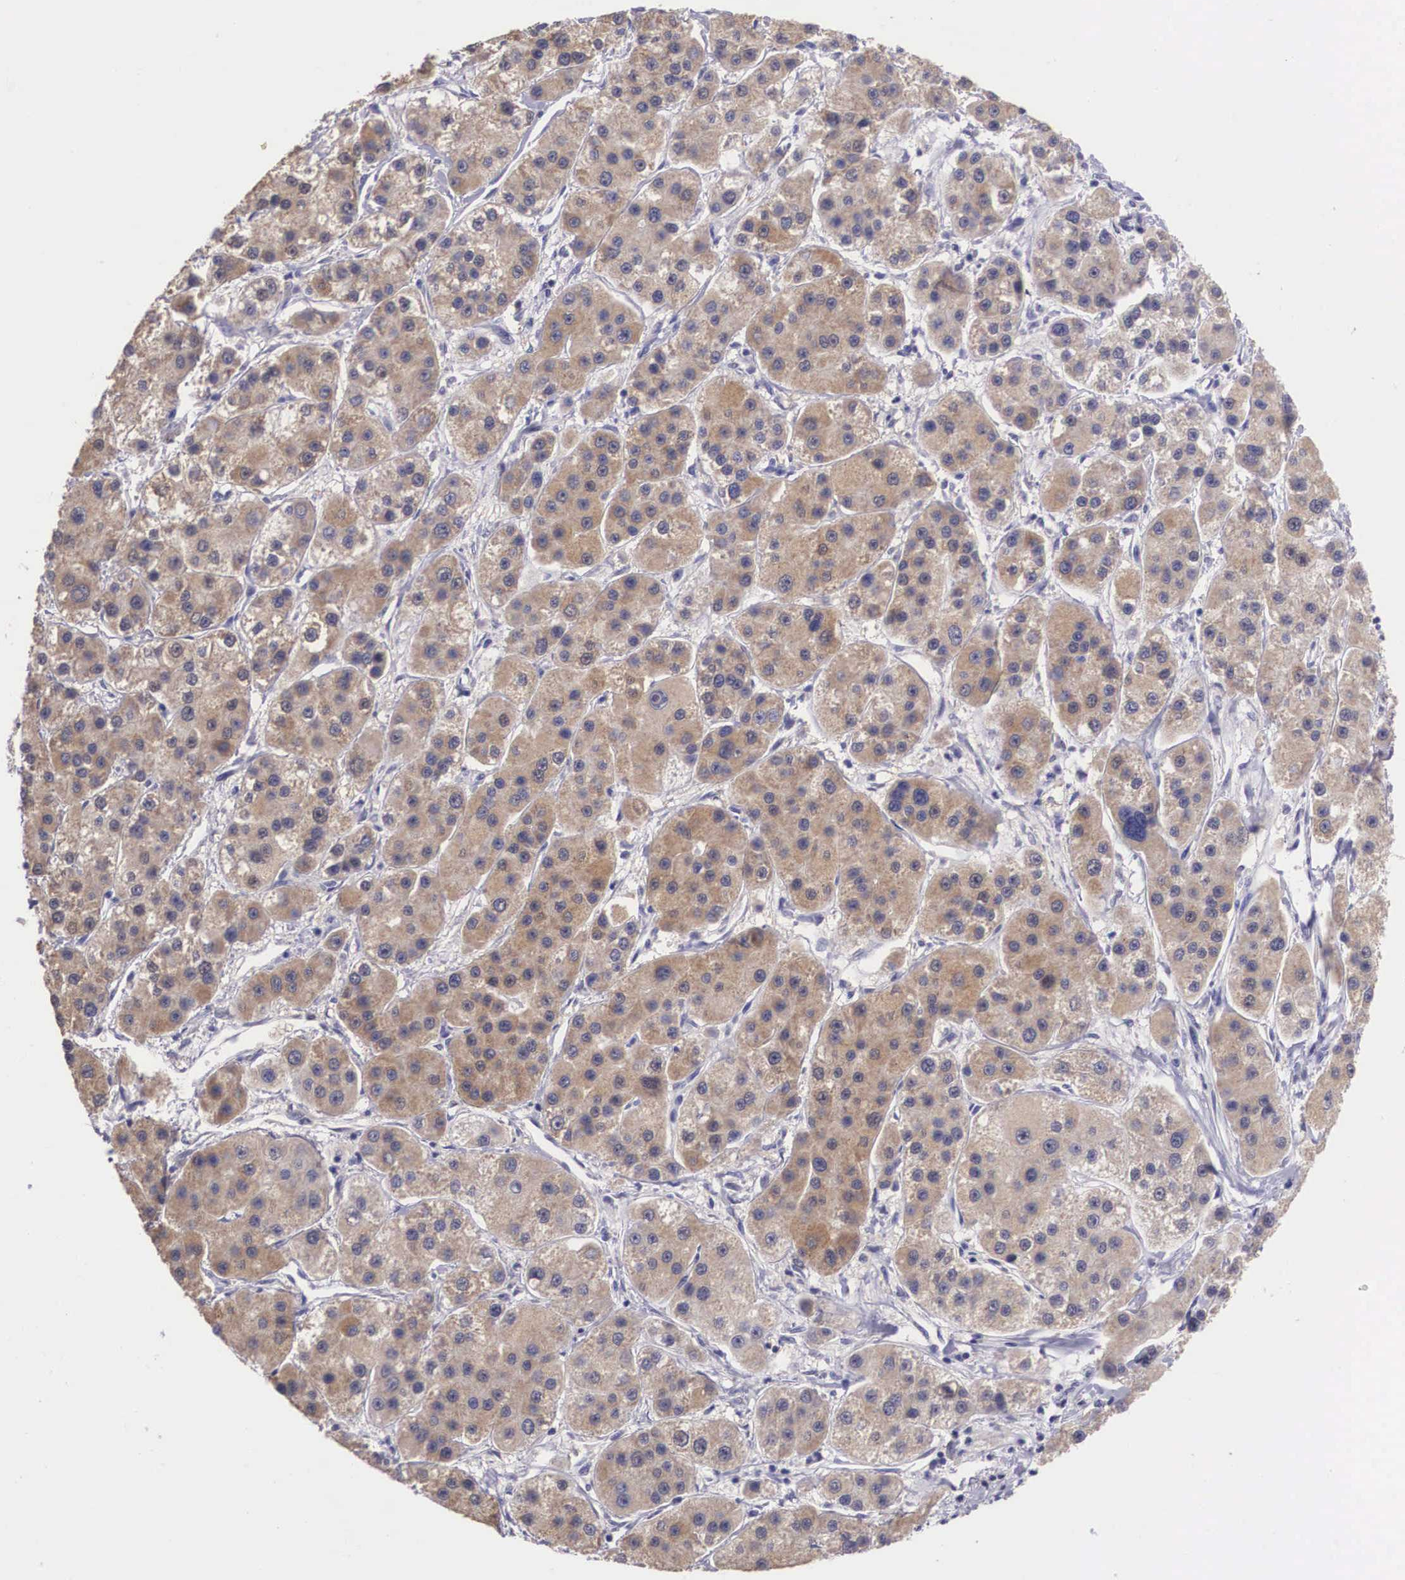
{"staining": {"intensity": "moderate", "quantity": "25%-75%", "location": "cytoplasmic/membranous"}, "tissue": "liver cancer", "cell_type": "Tumor cells", "image_type": "cancer", "snomed": [{"axis": "morphology", "description": "Carcinoma, Hepatocellular, NOS"}, {"axis": "topography", "description": "Liver"}], "caption": "Immunohistochemistry (IHC) of human liver cancer reveals medium levels of moderate cytoplasmic/membranous expression in about 25%-75% of tumor cells.", "gene": "ARG2", "patient": {"sex": "female", "age": 85}}